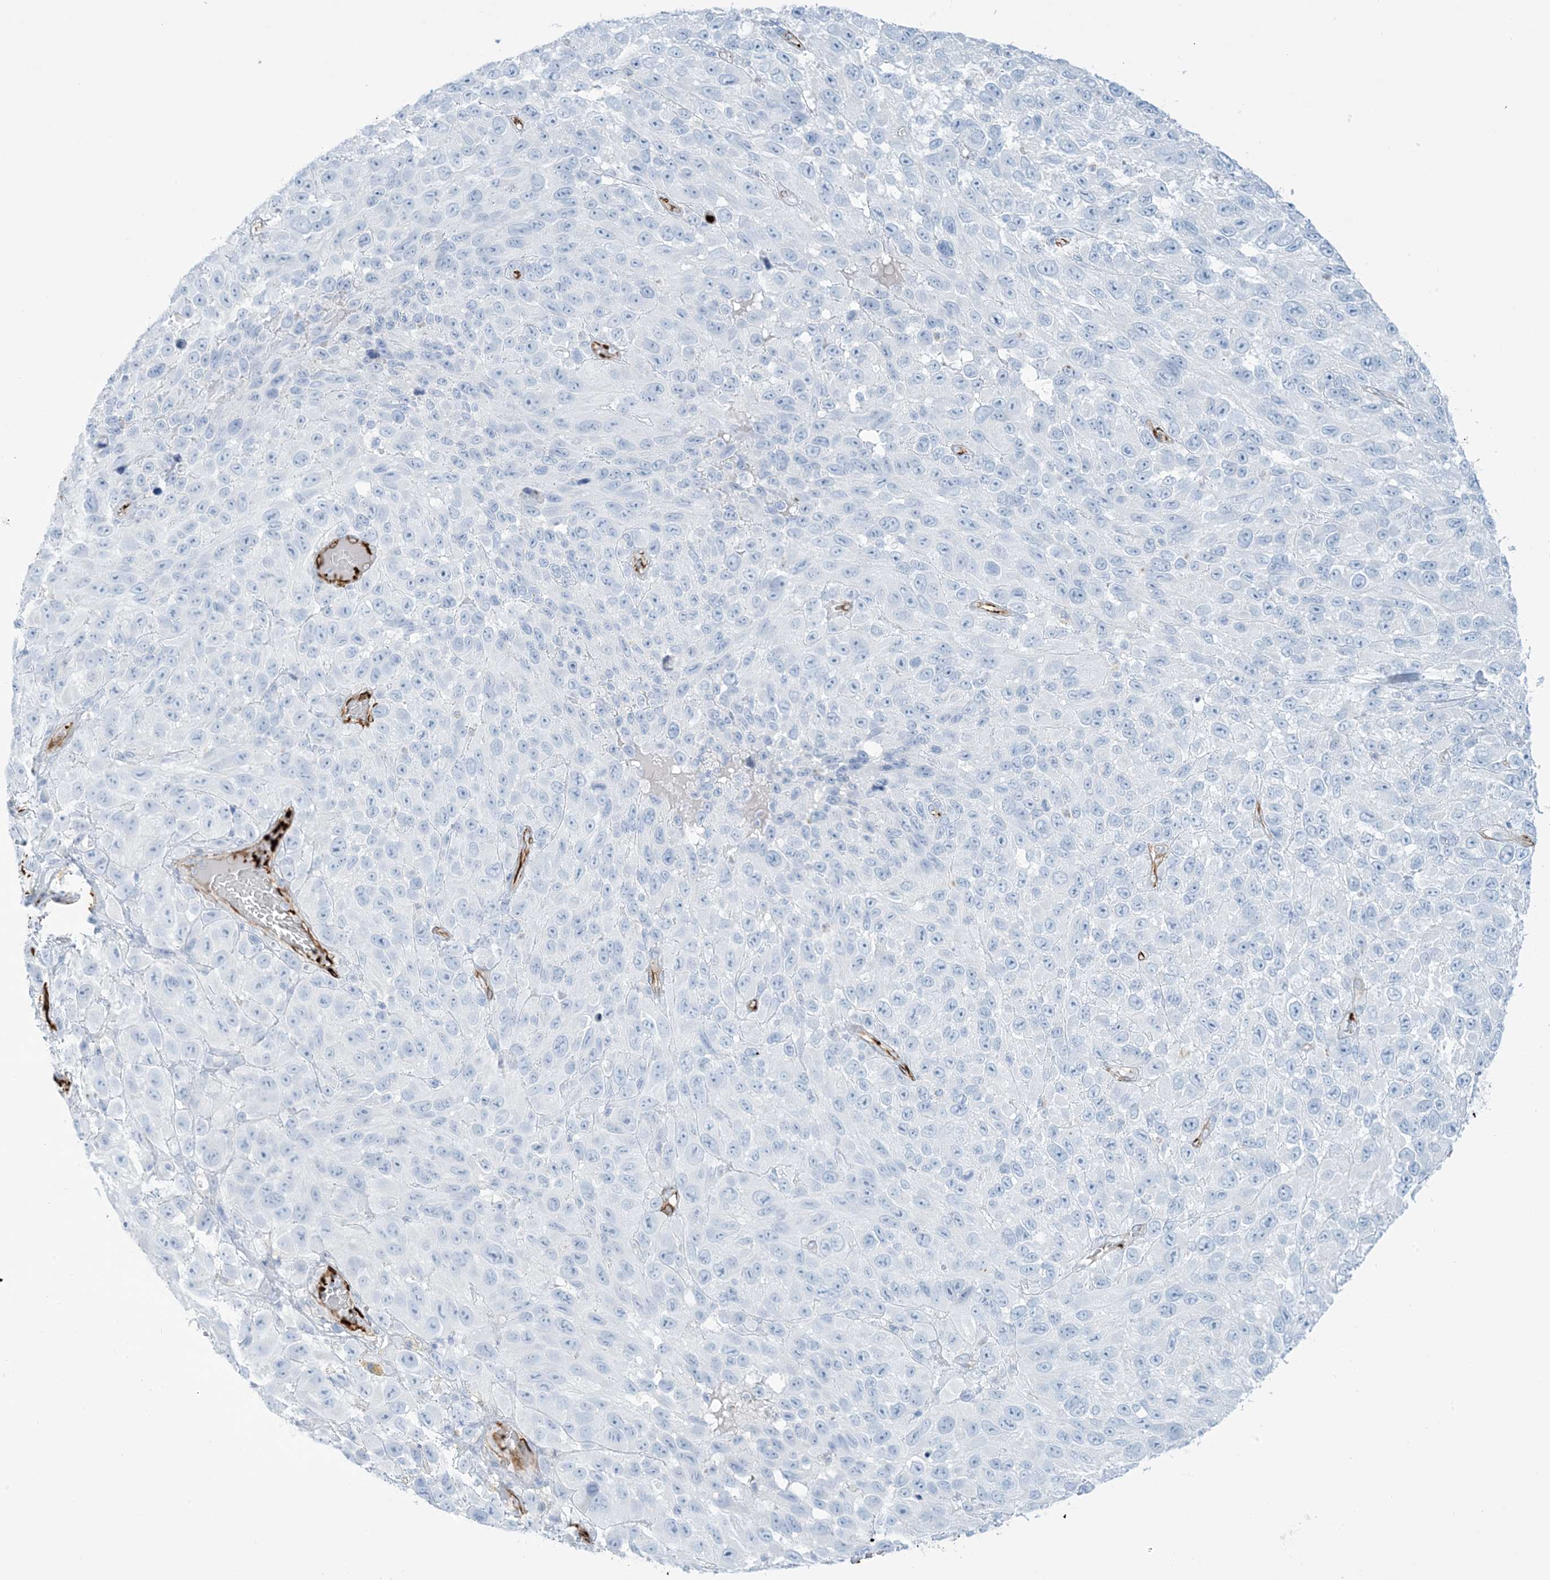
{"staining": {"intensity": "negative", "quantity": "none", "location": "none"}, "tissue": "melanoma", "cell_type": "Tumor cells", "image_type": "cancer", "snomed": [{"axis": "morphology", "description": "Malignant melanoma, NOS"}, {"axis": "topography", "description": "Skin"}], "caption": "Immunohistochemistry image of neoplastic tissue: malignant melanoma stained with DAB displays no significant protein positivity in tumor cells.", "gene": "EPS8L3", "patient": {"sex": "female", "age": 96}}